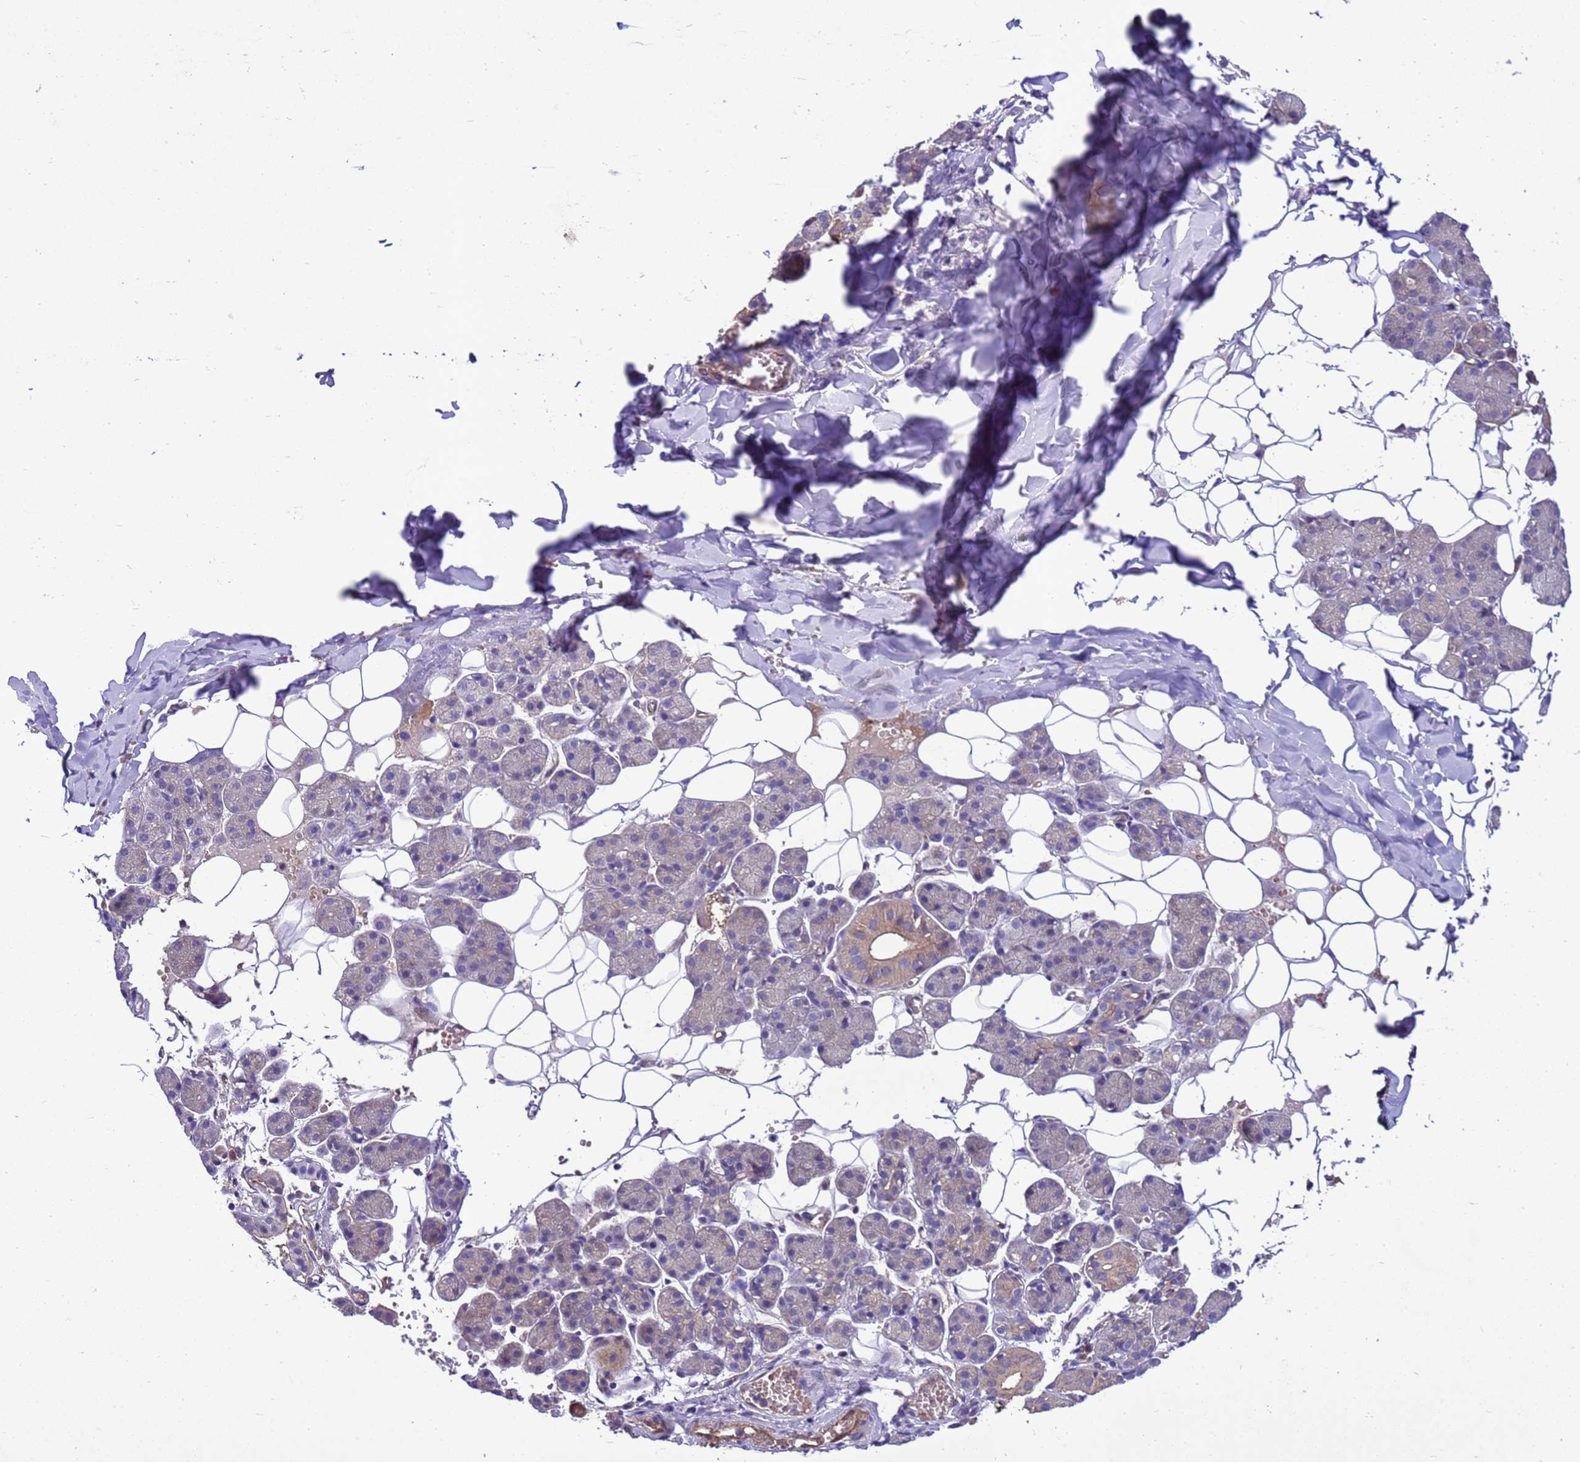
{"staining": {"intensity": "moderate", "quantity": "25%-75%", "location": "cytoplasmic/membranous"}, "tissue": "salivary gland", "cell_type": "Glandular cells", "image_type": "normal", "snomed": [{"axis": "morphology", "description": "Normal tissue, NOS"}, {"axis": "topography", "description": "Salivary gland"}], "caption": "Brown immunohistochemical staining in benign salivary gland exhibits moderate cytoplasmic/membranous positivity in about 25%-75% of glandular cells.", "gene": "RABEP2", "patient": {"sex": "female", "age": 33}}